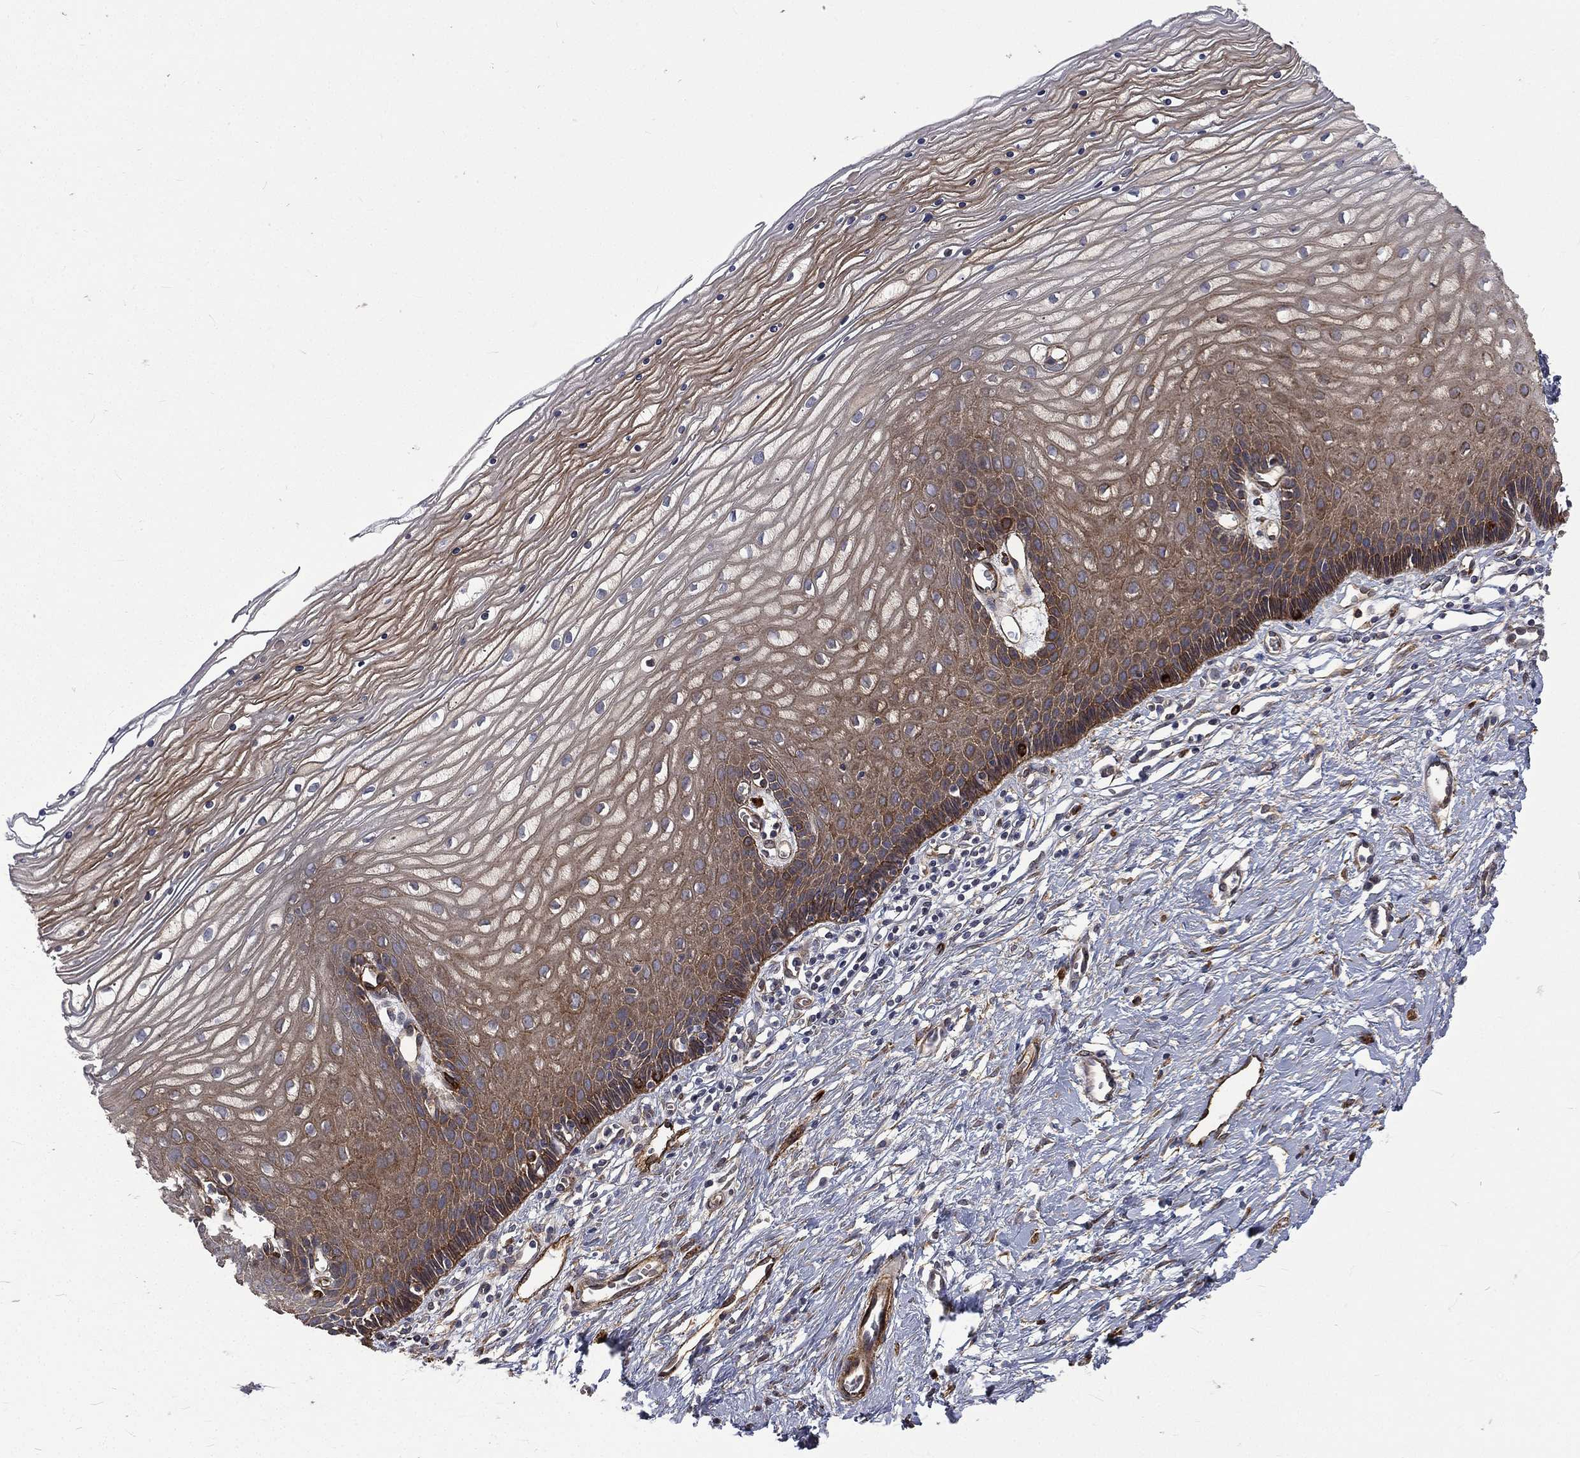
{"staining": {"intensity": "strong", "quantity": "<25%", "location": "cytoplasmic/membranous"}, "tissue": "cervix", "cell_type": "Glandular cells", "image_type": "normal", "snomed": [{"axis": "morphology", "description": "Normal tissue, NOS"}, {"axis": "topography", "description": "Cervix"}], "caption": "High-magnification brightfield microscopy of normal cervix stained with DAB (brown) and counterstained with hematoxylin (blue). glandular cells exhibit strong cytoplasmic/membranous staining is appreciated in approximately<25% of cells. Using DAB (brown) and hematoxylin (blue) stains, captured at high magnification using brightfield microscopy.", "gene": "PPFIBP1", "patient": {"sex": "female", "age": 35}}